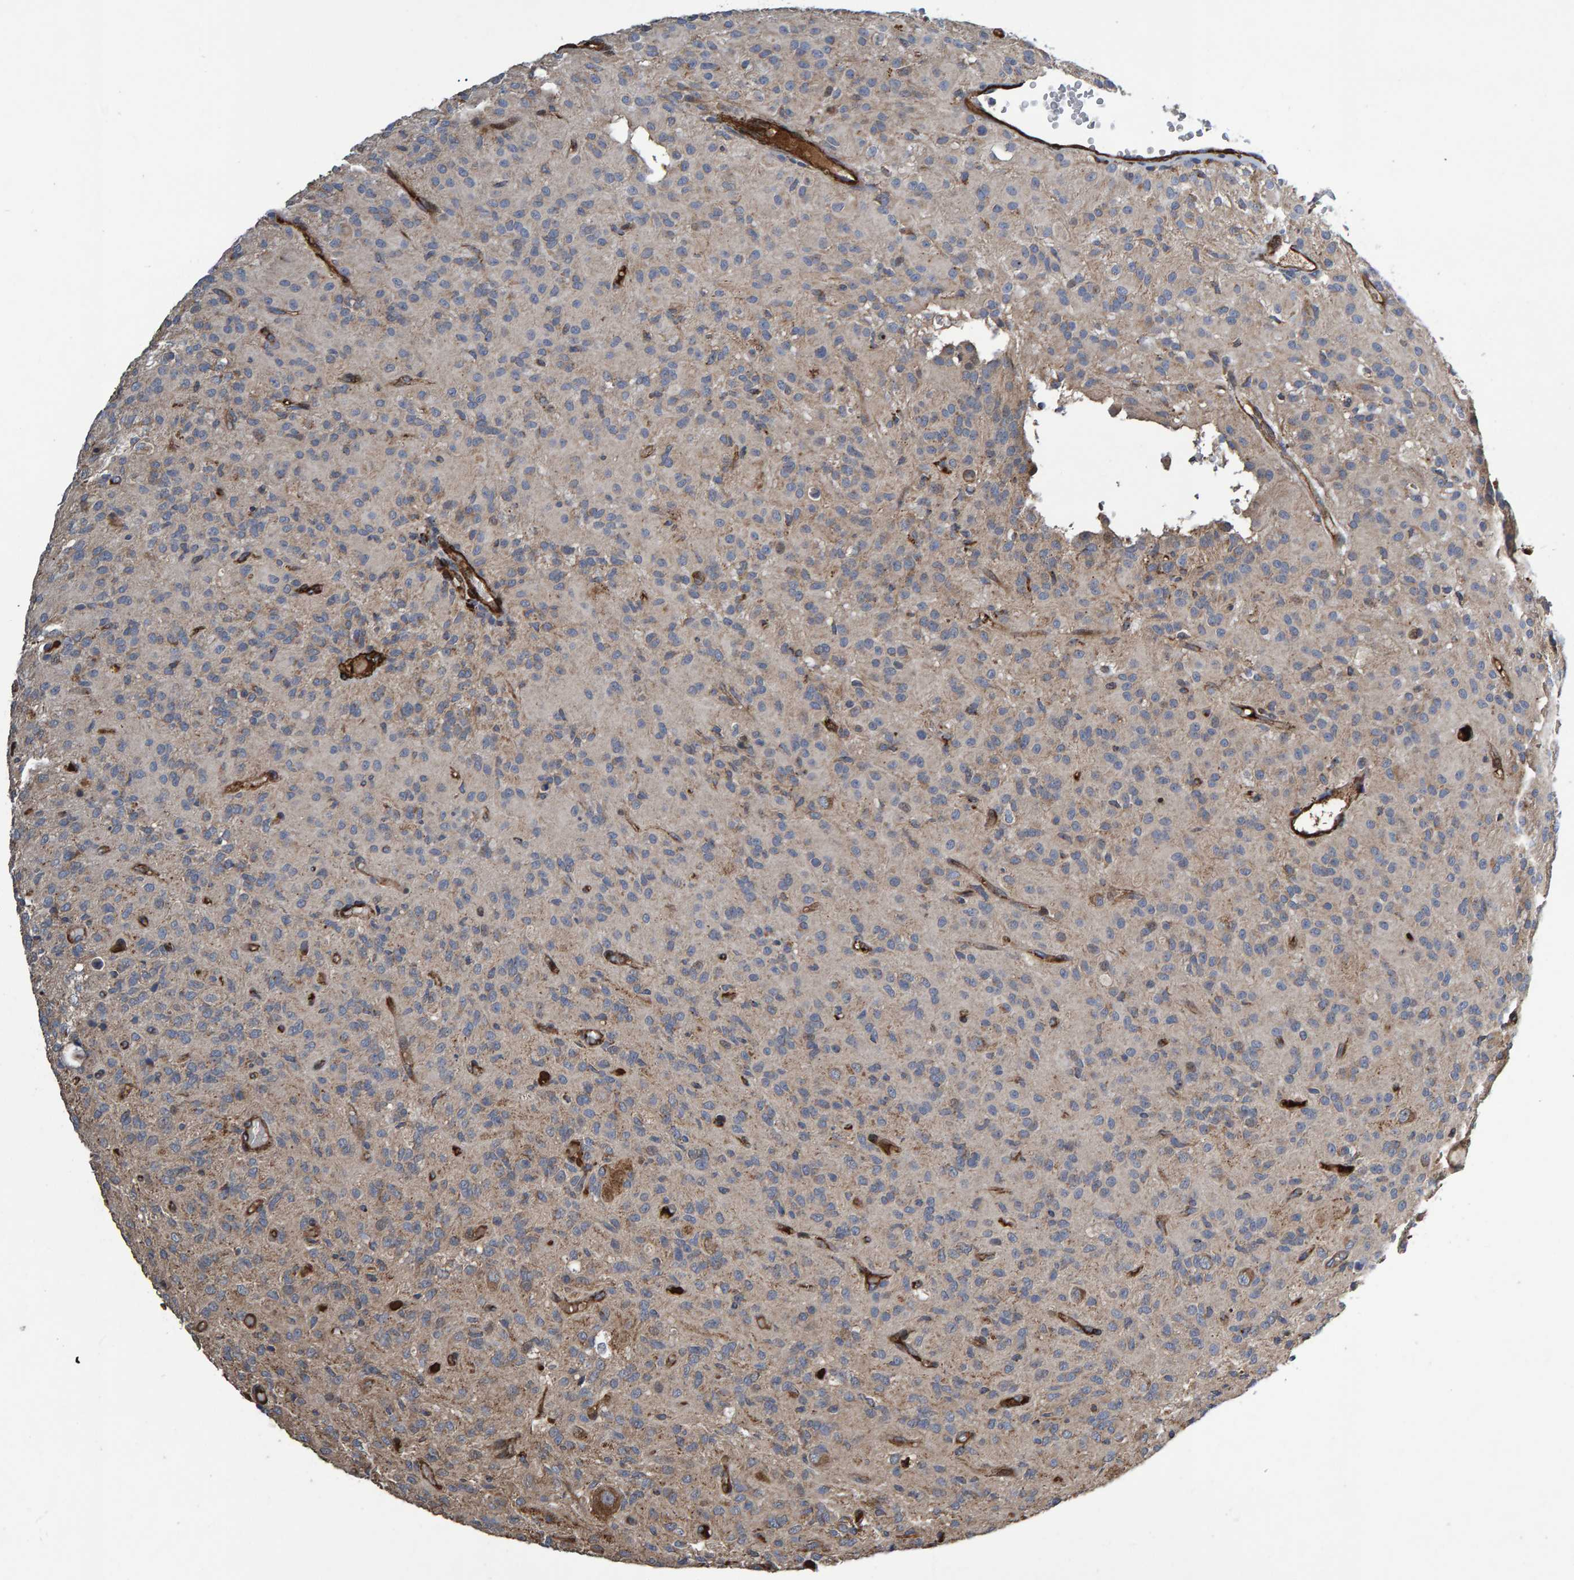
{"staining": {"intensity": "negative", "quantity": "none", "location": "none"}, "tissue": "glioma", "cell_type": "Tumor cells", "image_type": "cancer", "snomed": [{"axis": "morphology", "description": "Glioma, malignant, High grade"}, {"axis": "topography", "description": "Brain"}], "caption": "Tumor cells are negative for protein expression in human malignant glioma (high-grade).", "gene": "SLIT2", "patient": {"sex": "female", "age": 59}}